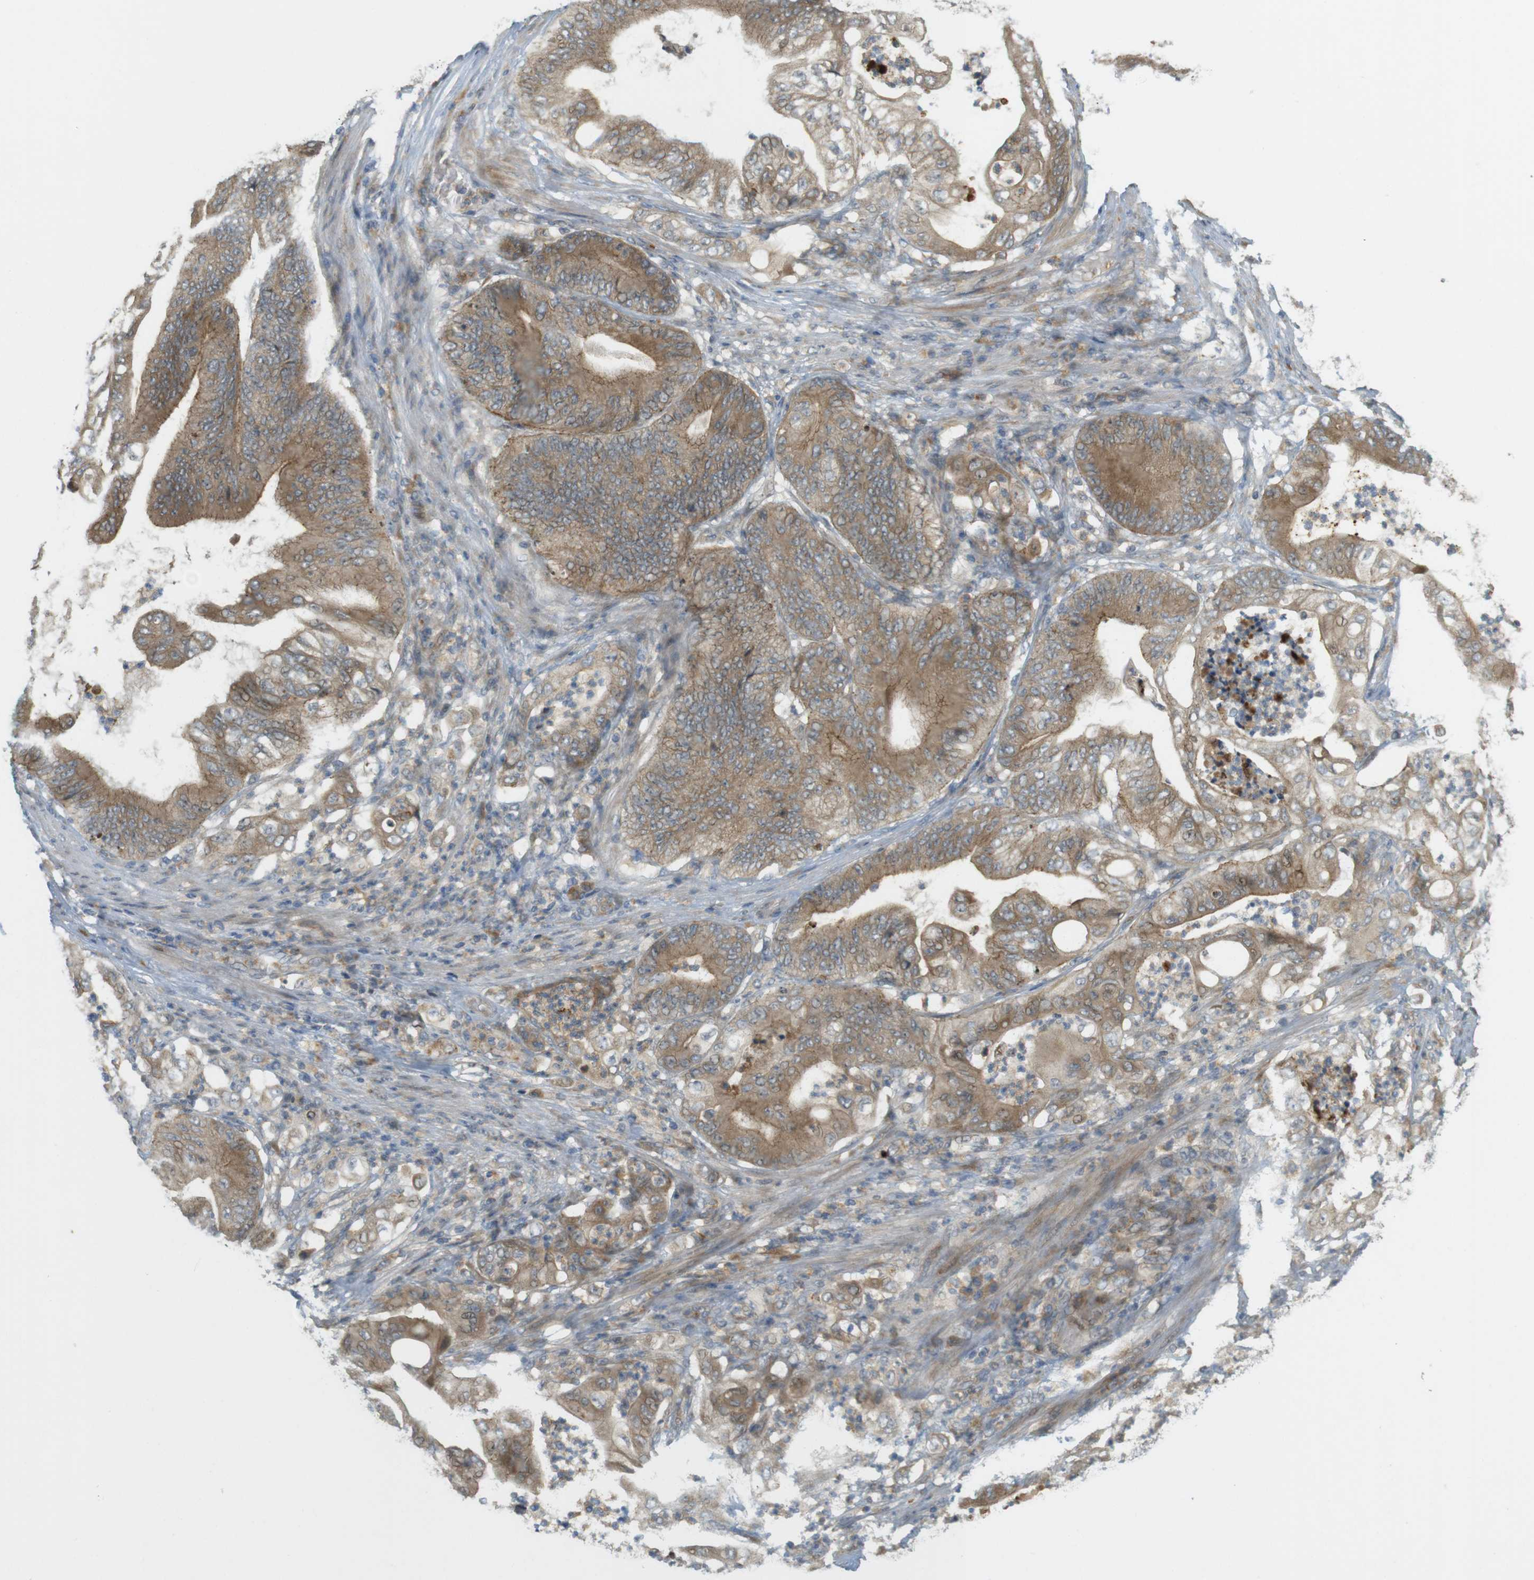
{"staining": {"intensity": "moderate", "quantity": ">75%", "location": "cytoplasmic/membranous"}, "tissue": "stomach cancer", "cell_type": "Tumor cells", "image_type": "cancer", "snomed": [{"axis": "morphology", "description": "Adenocarcinoma, NOS"}, {"axis": "topography", "description": "Stomach"}], "caption": "Immunohistochemistry (DAB (3,3'-diaminobenzidine)) staining of human stomach cancer (adenocarcinoma) shows moderate cytoplasmic/membranous protein staining in about >75% of tumor cells.", "gene": "CLRN3", "patient": {"sex": "female", "age": 73}}